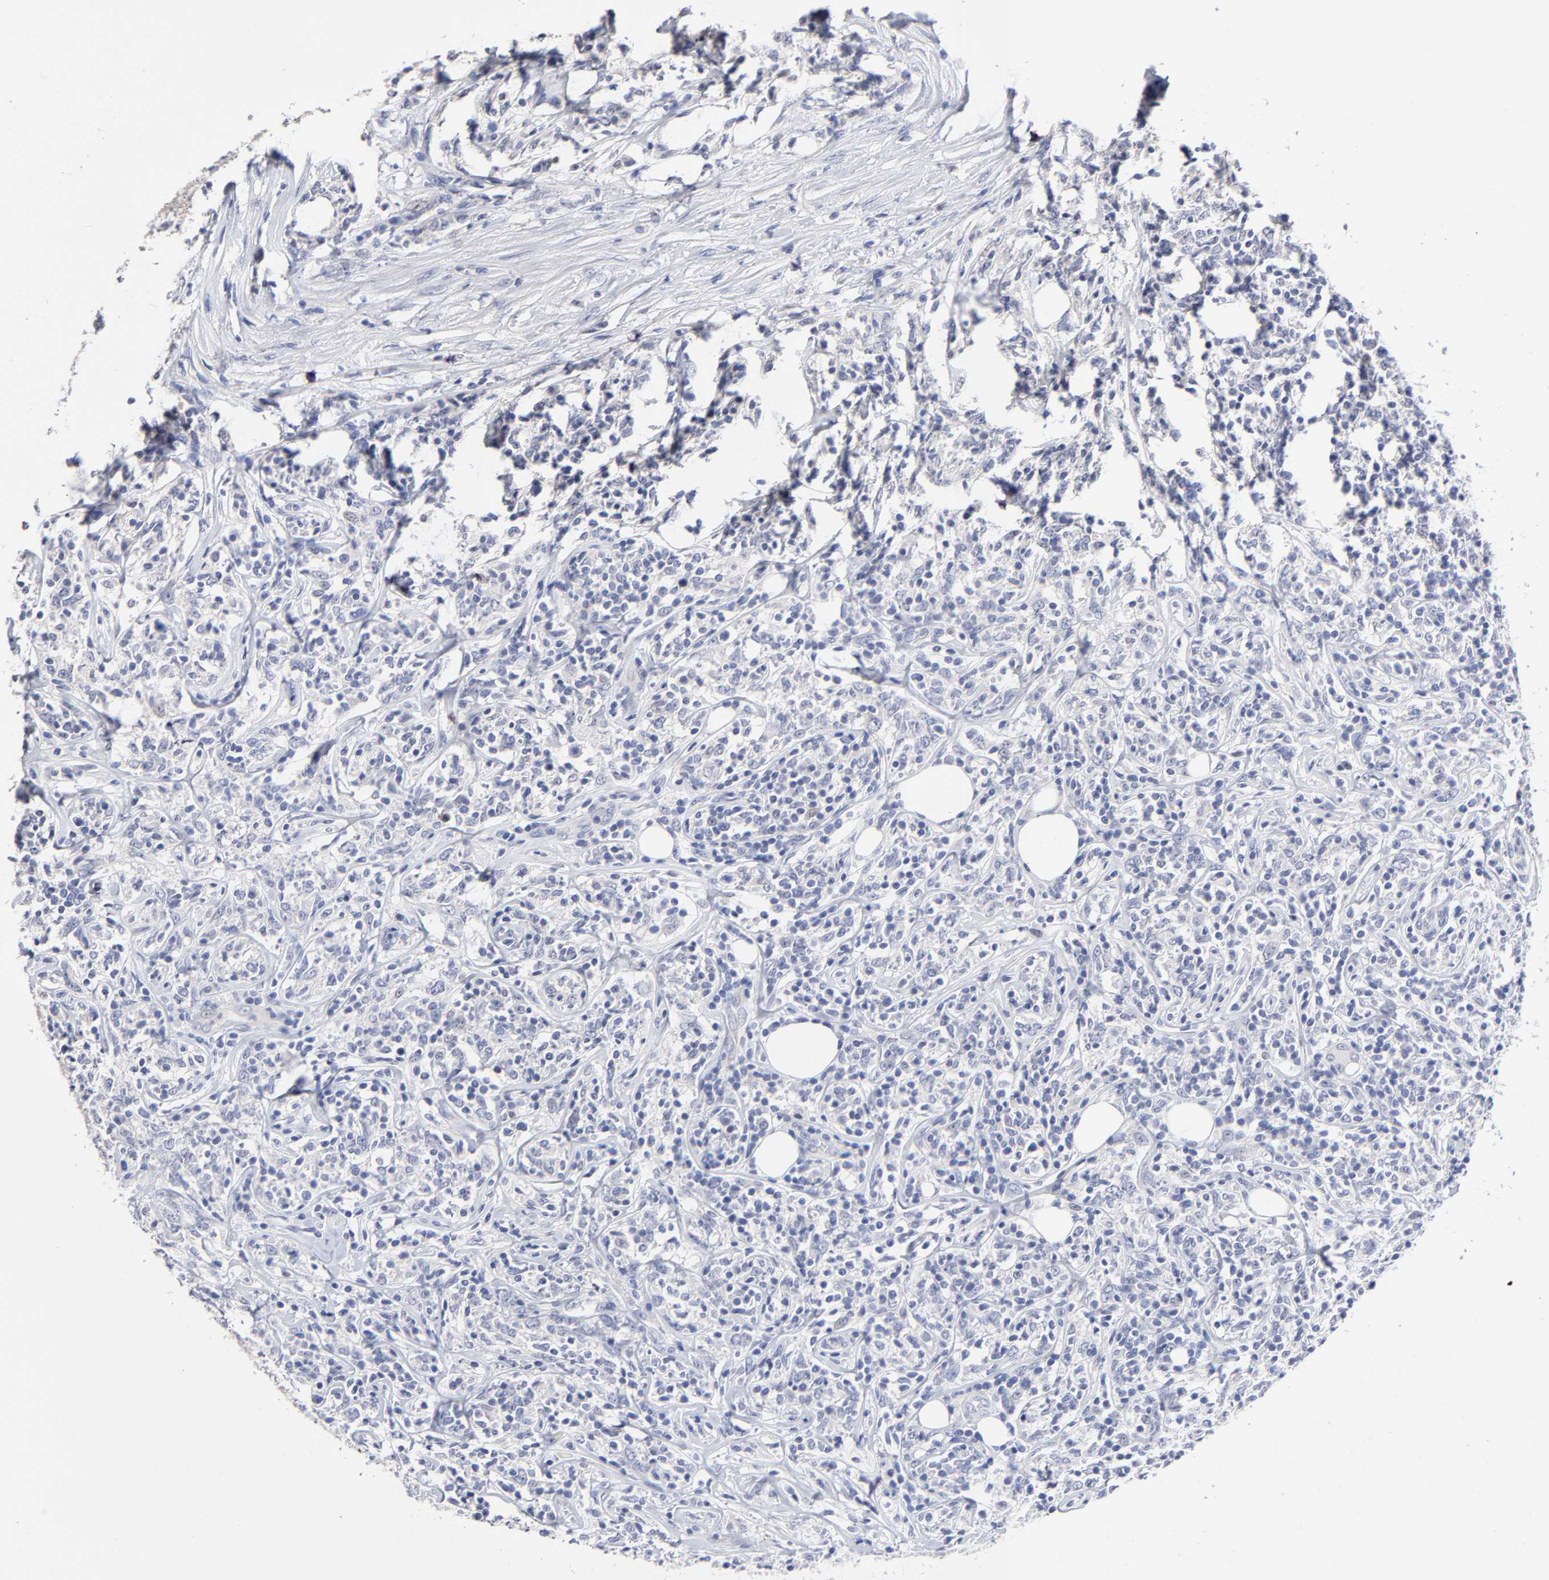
{"staining": {"intensity": "negative", "quantity": "none", "location": "none"}, "tissue": "lymphoma", "cell_type": "Tumor cells", "image_type": "cancer", "snomed": [{"axis": "morphology", "description": "Malignant lymphoma, non-Hodgkin's type, High grade"}, {"axis": "topography", "description": "Lymph node"}], "caption": "IHC micrograph of lymphoma stained for a protein (brown), which reveals no staining in tumor cells.", "gene": "CXADR", "patient": {"sex": "female", "age": 84}}